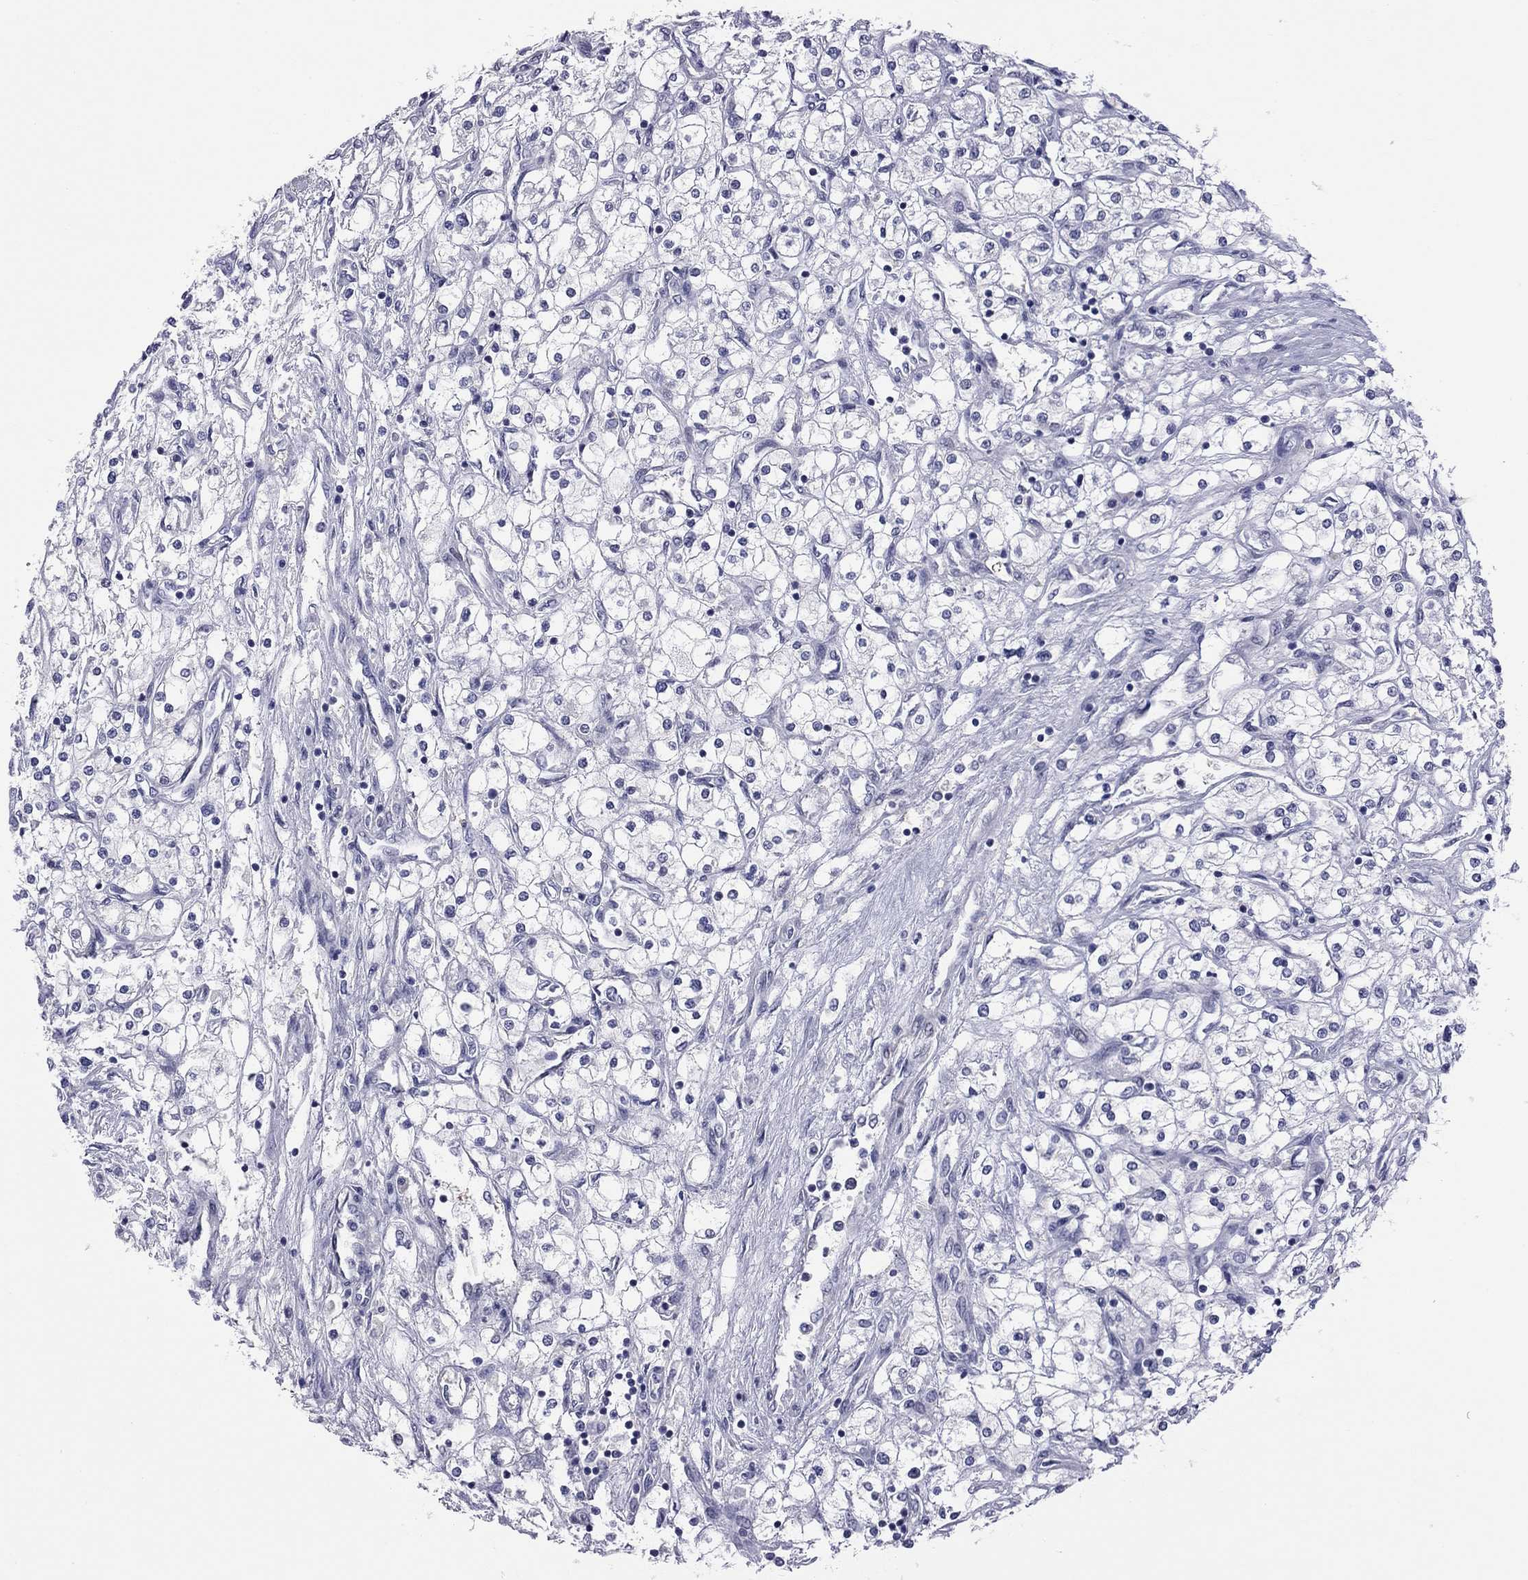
{"staining": {"intensity": "negative", "quantity": "none", "location": "none"}, "tissue": "renal cancer", "cell_type": "Tumor cells", "image_type": "cancer", "snomed": [{"axis": "morphology", "description": "Adenocarcinoma, NOS"}, {"axis": "topography", "description": "Kidney"}], "caption": "Tumor cells show no significant protein staining in renal adenocarcinoma.", "gene": "POU5F2", "patient": {"sex": "male", "age": 80}}